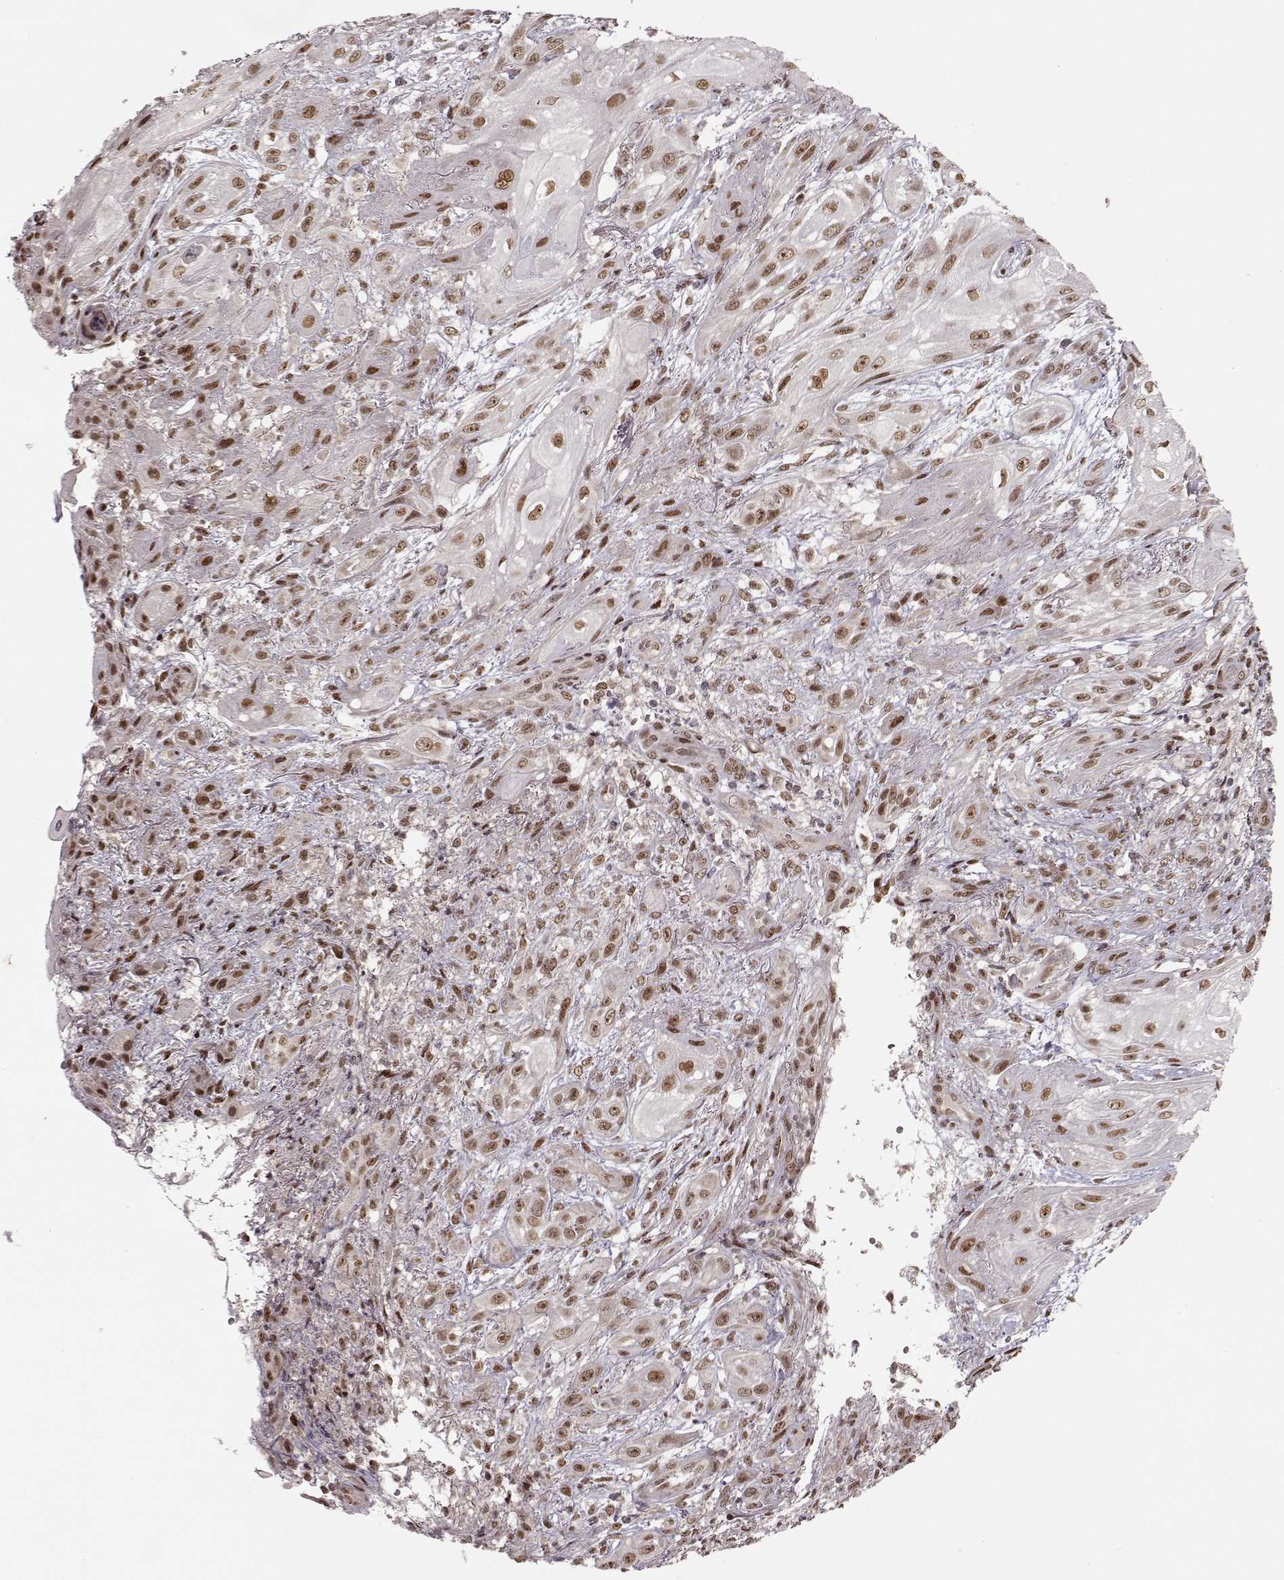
{"staining": {"intensity": "moderate", "quantity": ">75%", "location": "nuclear"}, "tissue": "skin cancer", "cell_type": "Tumor cells", "image_type": "cancer", "snomed": [{"axis": "morphology", "description": "Squamous cell carcinoma, NOS"}, {"axis": "topography", "description": "Skin"}], "caption": "Immunohistochemistry (IHC) image of human squamous cell carcinoma (skin) stained for a protein (brown), which reveals medium levels of moderate nuclear staining in approximately >75% of tumor cells.", "gene": "RAI1", "patient": {"sex": "male", "age": 62}}